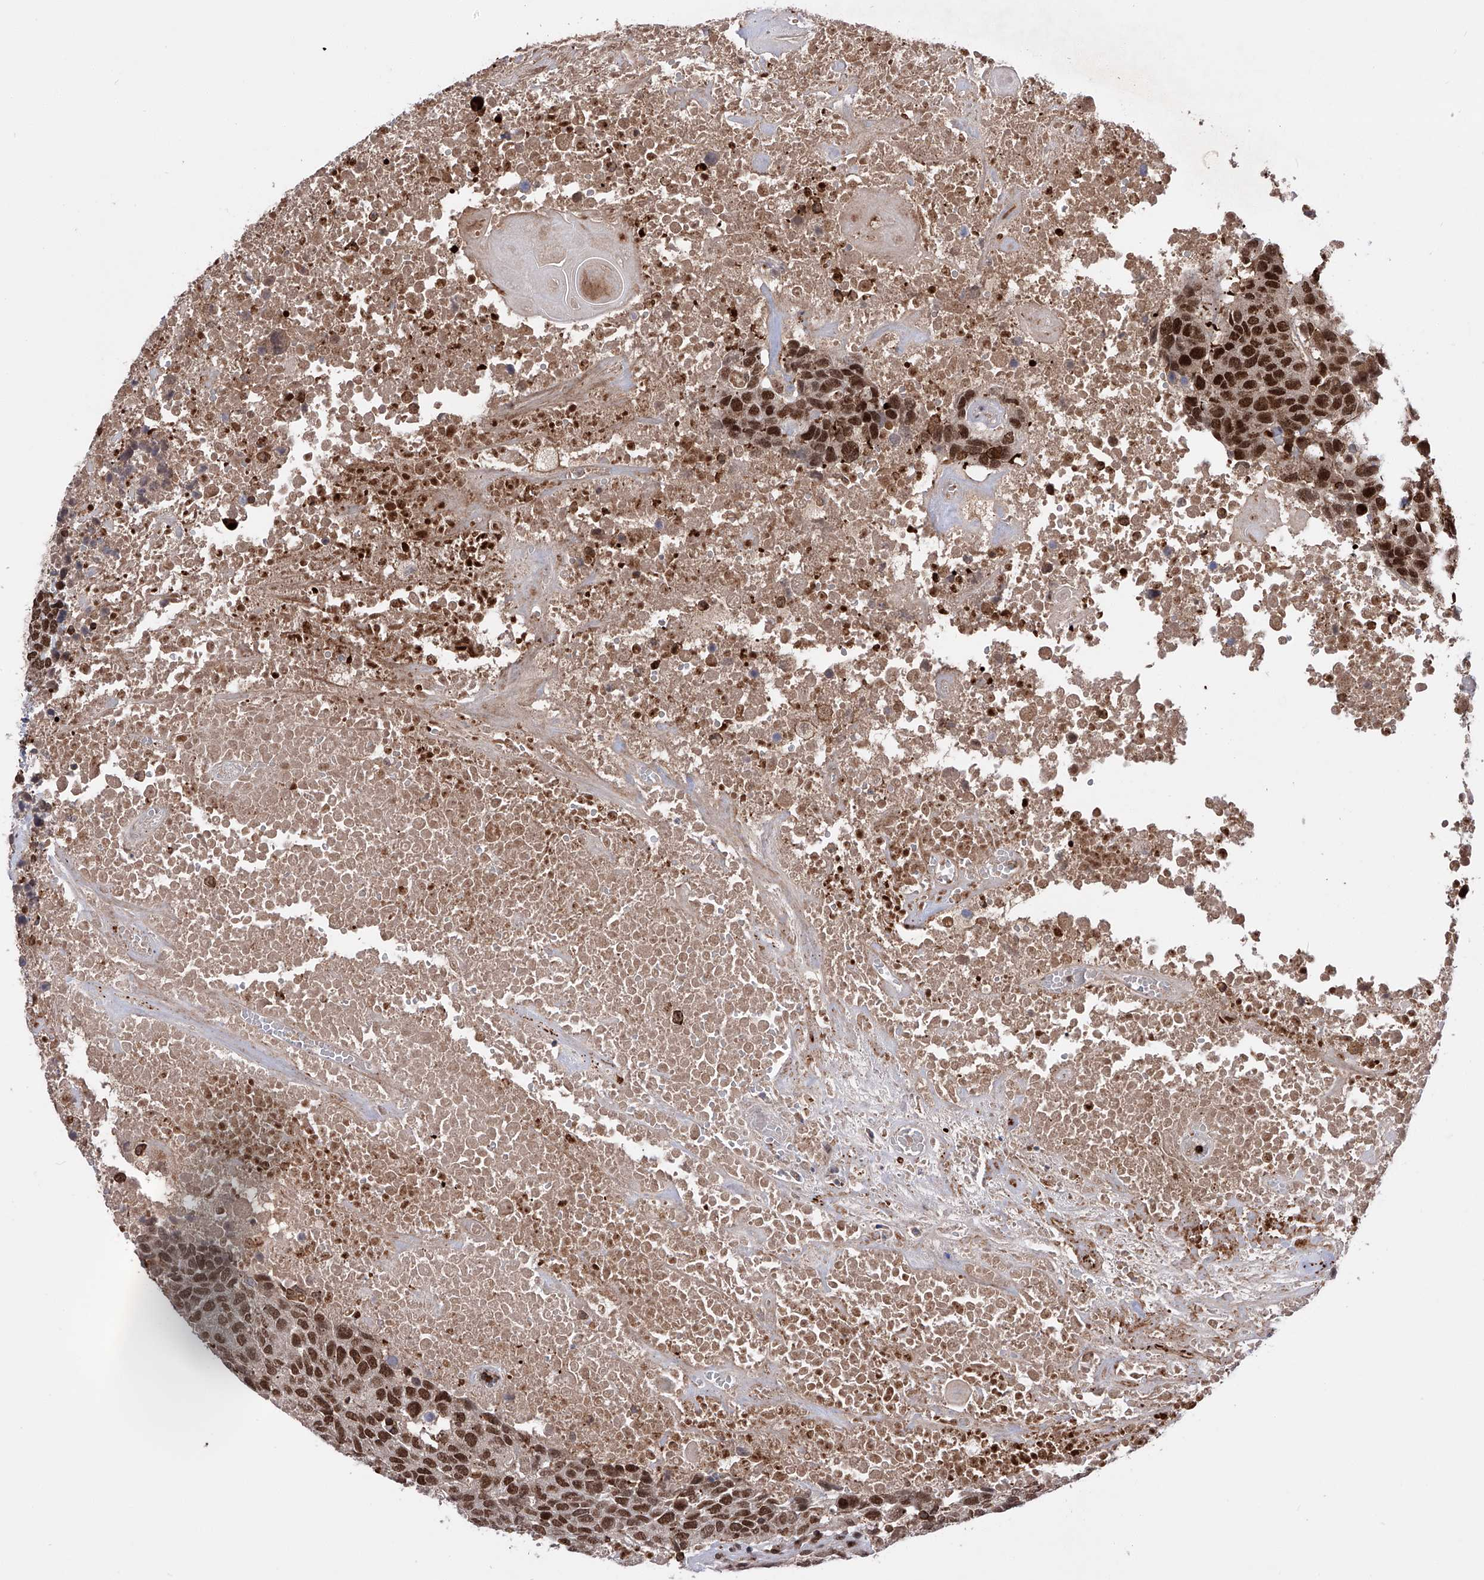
{"staining": {"intensity": "strong", "quantity": ">75%", "location": "nuclear"}, "tissue": "head and neck cancer", "cell_type": "Tumor cells", "image_type": "cancer", "snomed": [{"axis": "morphology", "description": "Squamous cell carcinoma, NOS"}, {"axis": "topography", "description": "Head-Neck"}], "caption": "Immunohistochemical staining of human head and neck cancer (squamous cell carcinoma) demonstrates high levels of strong nuclear protein positivity in approximately >75% of tumor cells.", "gene": "ZNF280D", "patient": {"sex": "male", "age": 66}}